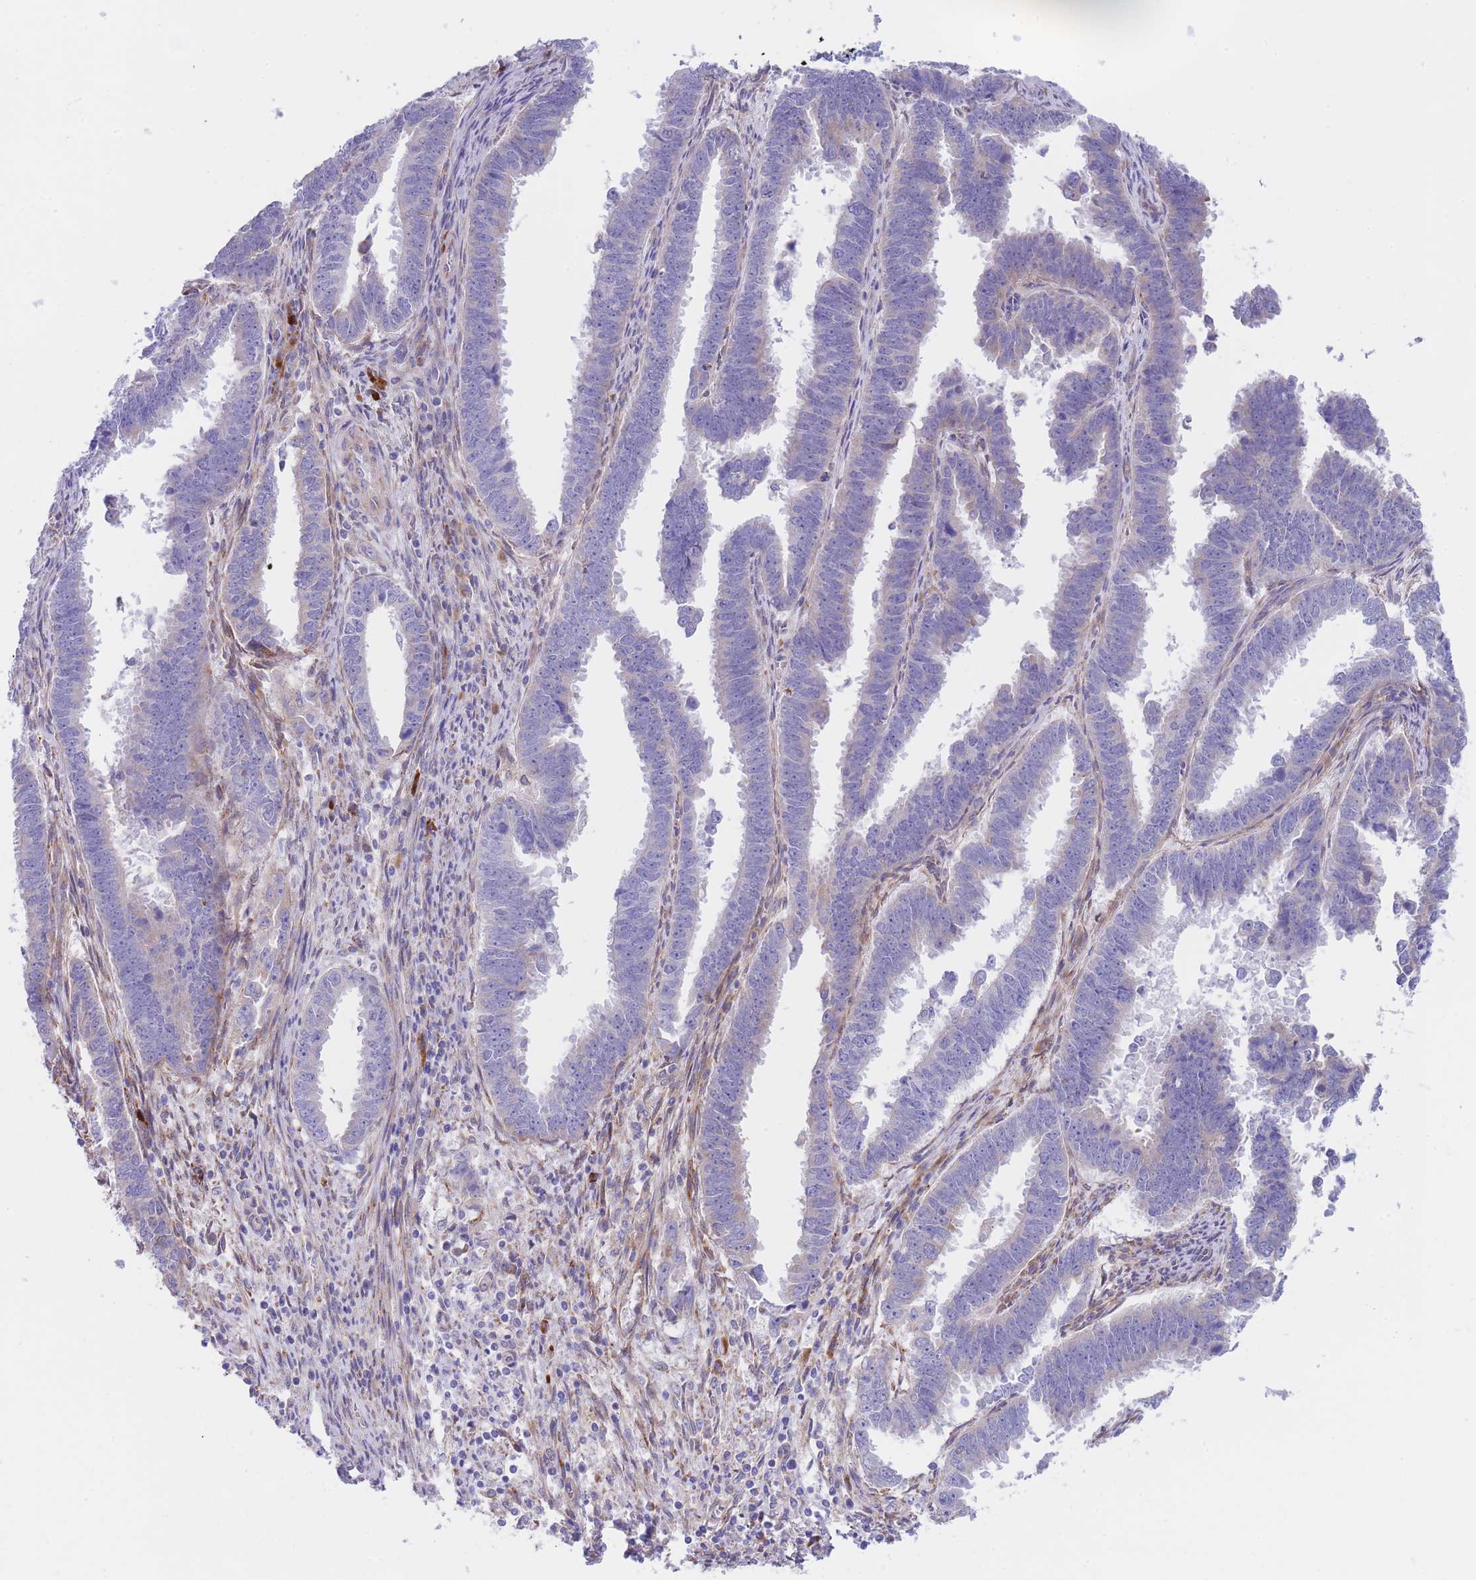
{"staining": {"intensity": "negative", "quantity": "none", "location": "none"}, "tissue": "endometrial cancer", "cell_type": "Tumor cells", "image_type": "cancer", "snomed": [{"axis": "morphology", "description": "Adenocarcinoma, NOS"}, {"axis": "topography", "description": "Endometrium"}], "caption": "This is an immunohistochemistry (IHC) micrograph of endometrial cancer. There is no staining in tumor cells.", "gene": "DET1", "patient": {"sex": "female", "age": 75}}